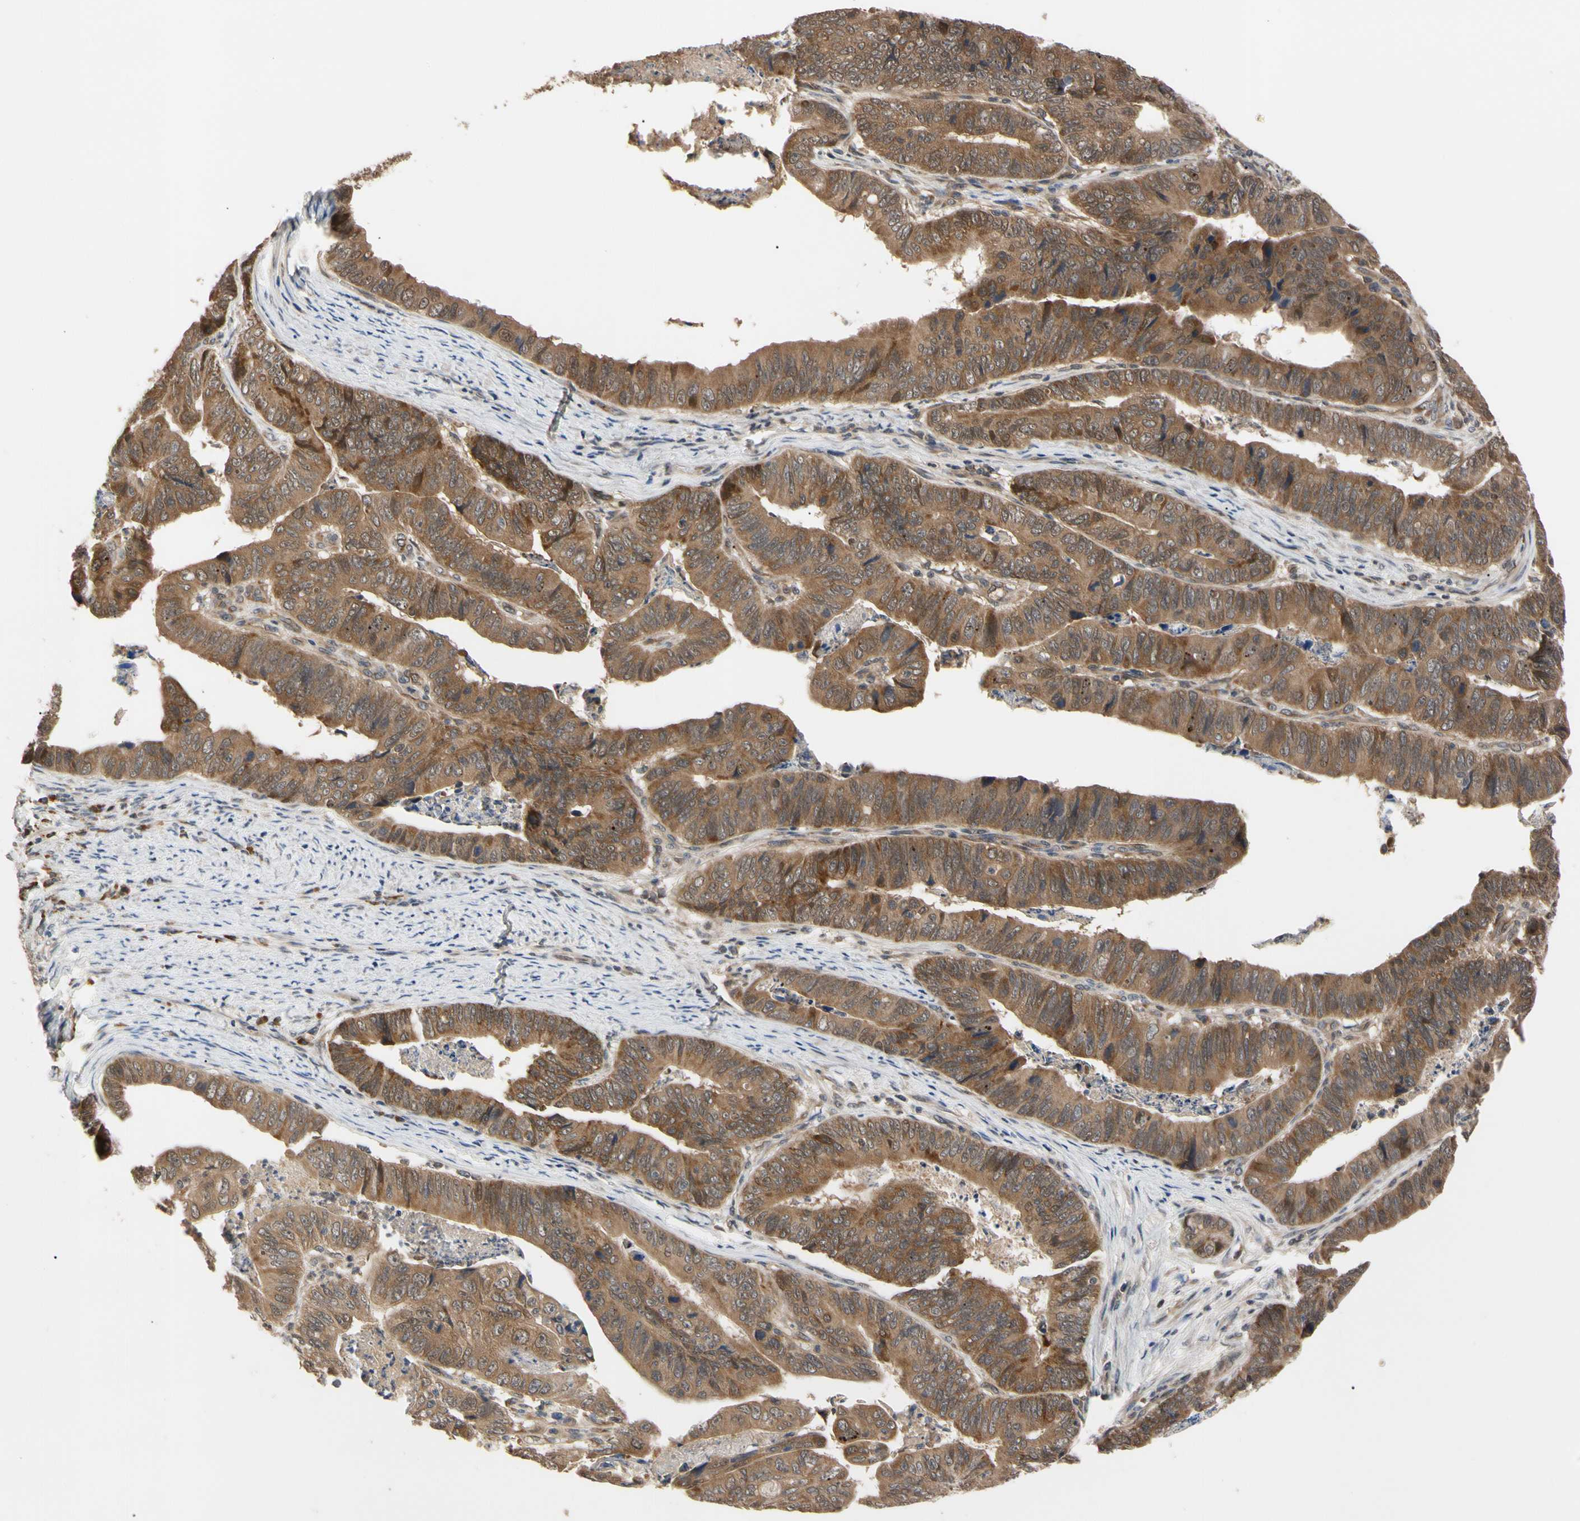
{"staining": {"intensity": "moderate", "quantity": ">75%", "location": "cytoplasmic/membranous"}, "tissue": "stomach cancer", "cell_type": "Tumor cells", "image_type": "cancer", "snomed": [{"axis": "morphology", "description": "Adenocarcinoma, NOS"}, {"axis": "topography", "description": "Stomach, lower"}], "caption": "Stomach adenocarcinoma was stained to show a protein in brown. There is medium levels of moderate cytoplasmic/membranous staining in about >75% of tumor cells. Using DAB (brown) and hematoxylin (blue) stains, captured at high magnification using brightfield microscopy.", "gene": "CYTIP", "patient": {"sex": "male", "age": 77}}